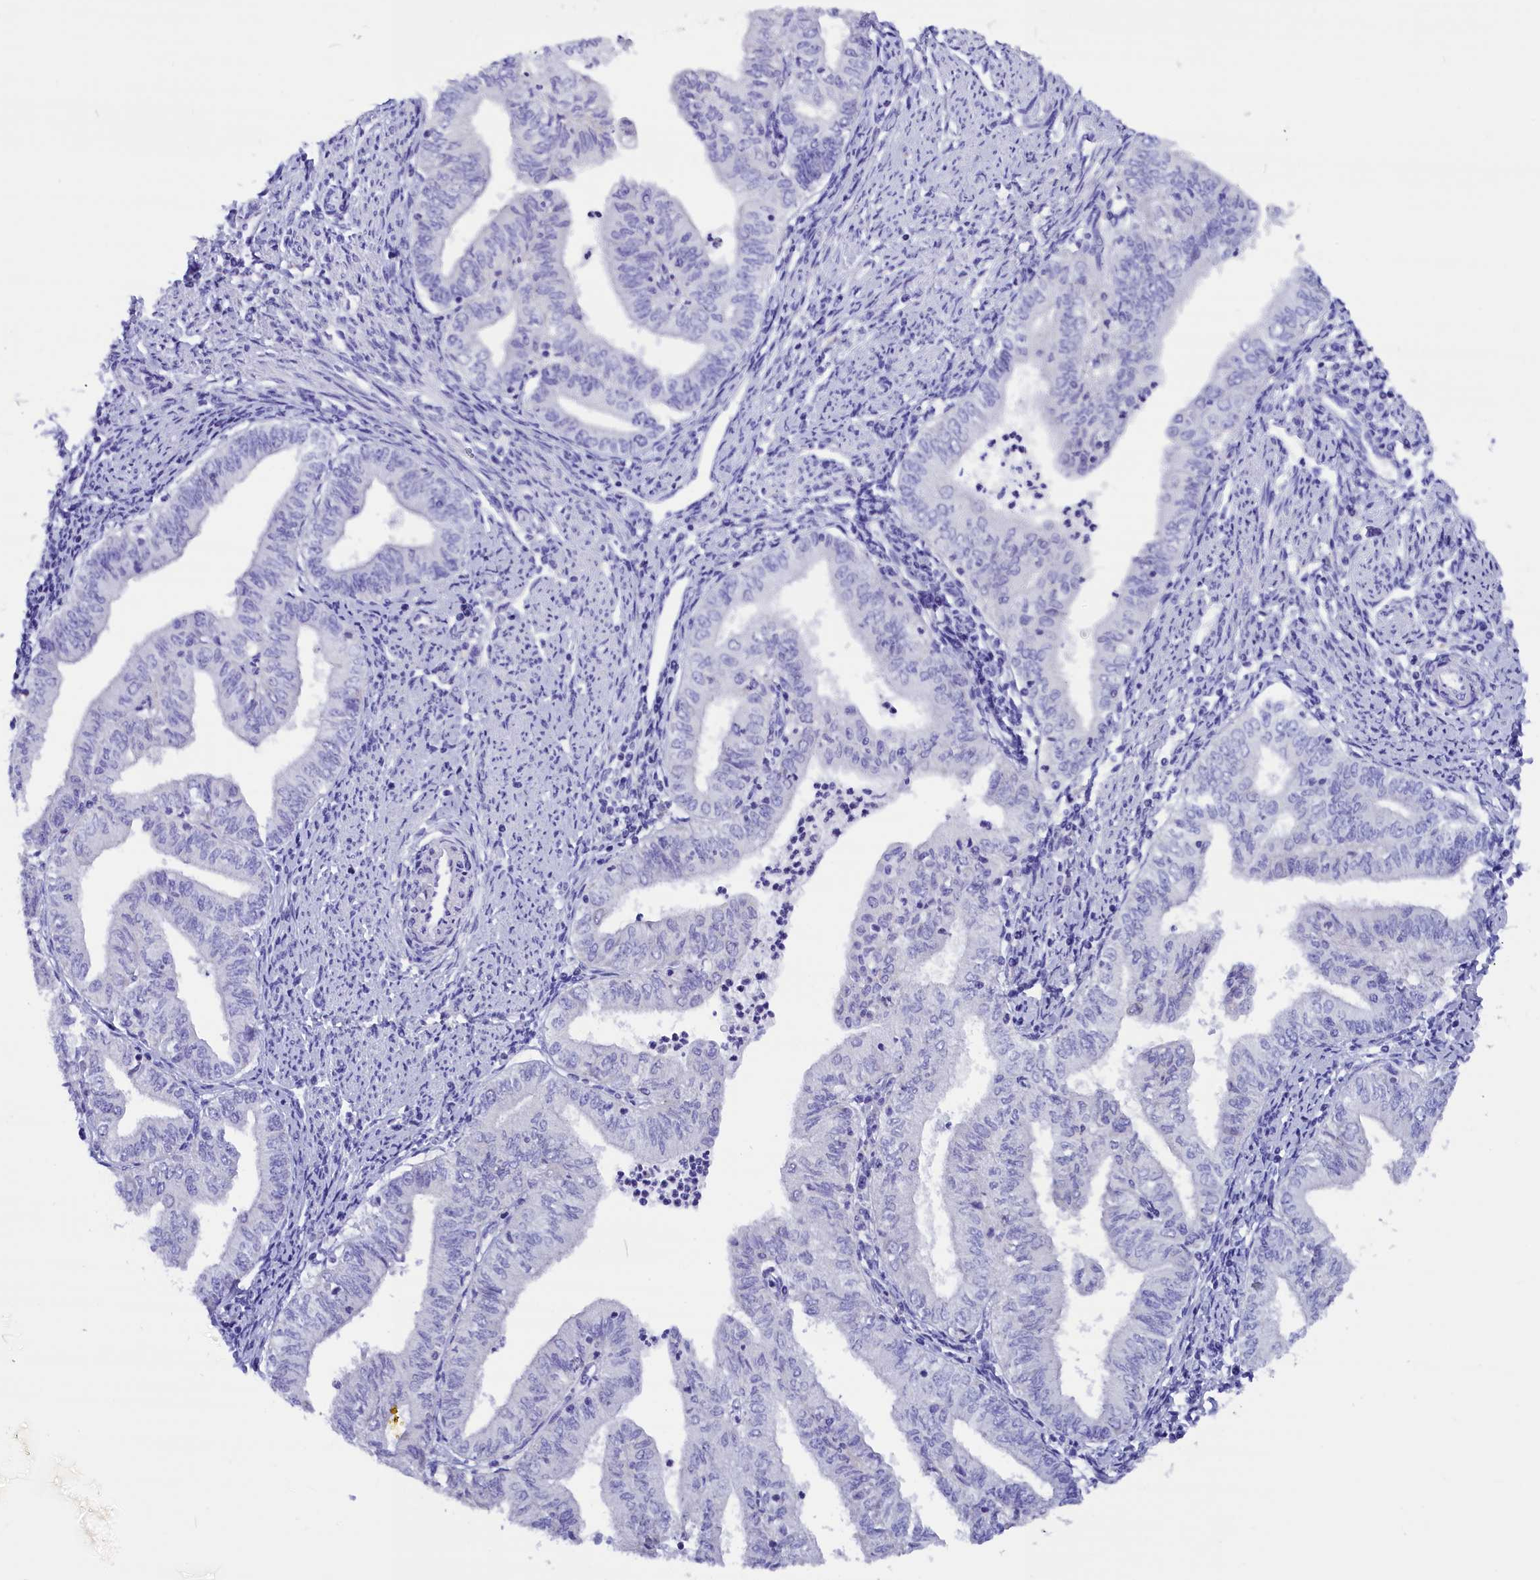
{"staining": {"intensity": "negative", "quantity": "none", "location": "none"}, "tissue": "endometrial cancer", "cell_type": "Tumor cells", "image_type": "cancer", "snomed": [{"axis": "morphology", "description": "Adenocarcinoma, NOS"}, {"axis": "topography", "description": "Endometrium"}], "caption": "Endometrial adenocarcinoma was stained to show a protein in brown. There is no significant expression in tumor cells. (Stains: DAB (3,3'-diaminobenzidine) immunohistochemistry with hematoxylin counter stain, Microscopy: brightfield microscopy at high magnification).", "gene": "ABAT", "patient": {"sex": "female", "age": 66}}